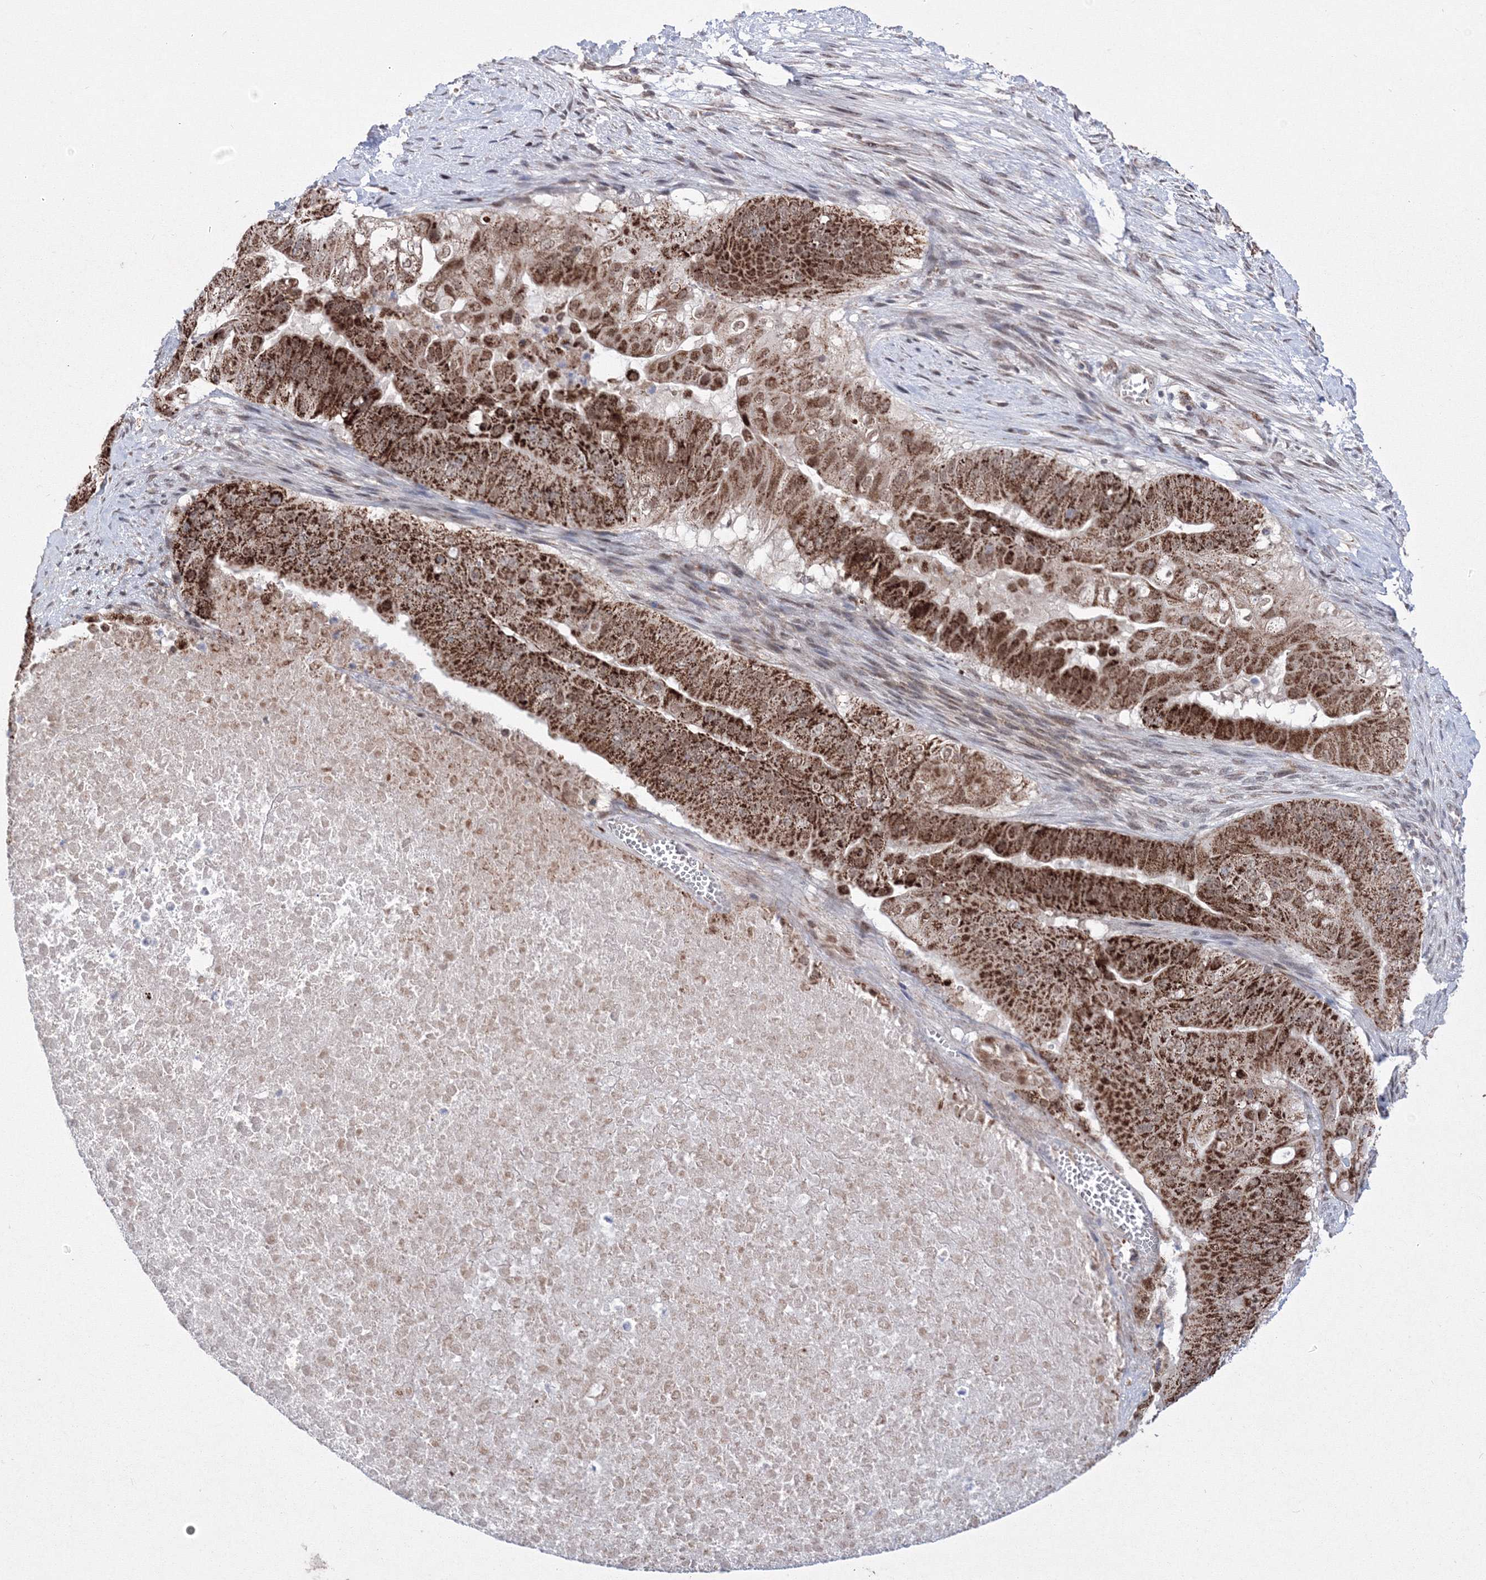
{"staining": {"intensity": "strong", "quantity": ">75%", "location": "cytoplasmic/membranous,nuclear"}, "tissue": "pancreatic cancer", "cell_type": "Tumor cells", "image_type": "cancer", "snomed": [{"axis": "morphology", "description": "Adenocarcinoma, NOS"}, {"axis": "topography", "description": "Pancreas"}], "caption": "Strong cytoplasmic/membranous and nuclear positivity is identified in about >75% of tumor cells in pancreatic cancer (adenocarcinoma). The staining is performed using DAB (3,3'-diaminobenzidine) brown chromogen to label protein expression. The nuclei are counter-stained blue using hematoxylin.", "gene": "GRSF1", "patient": {"sex": "female", "age": 77}}